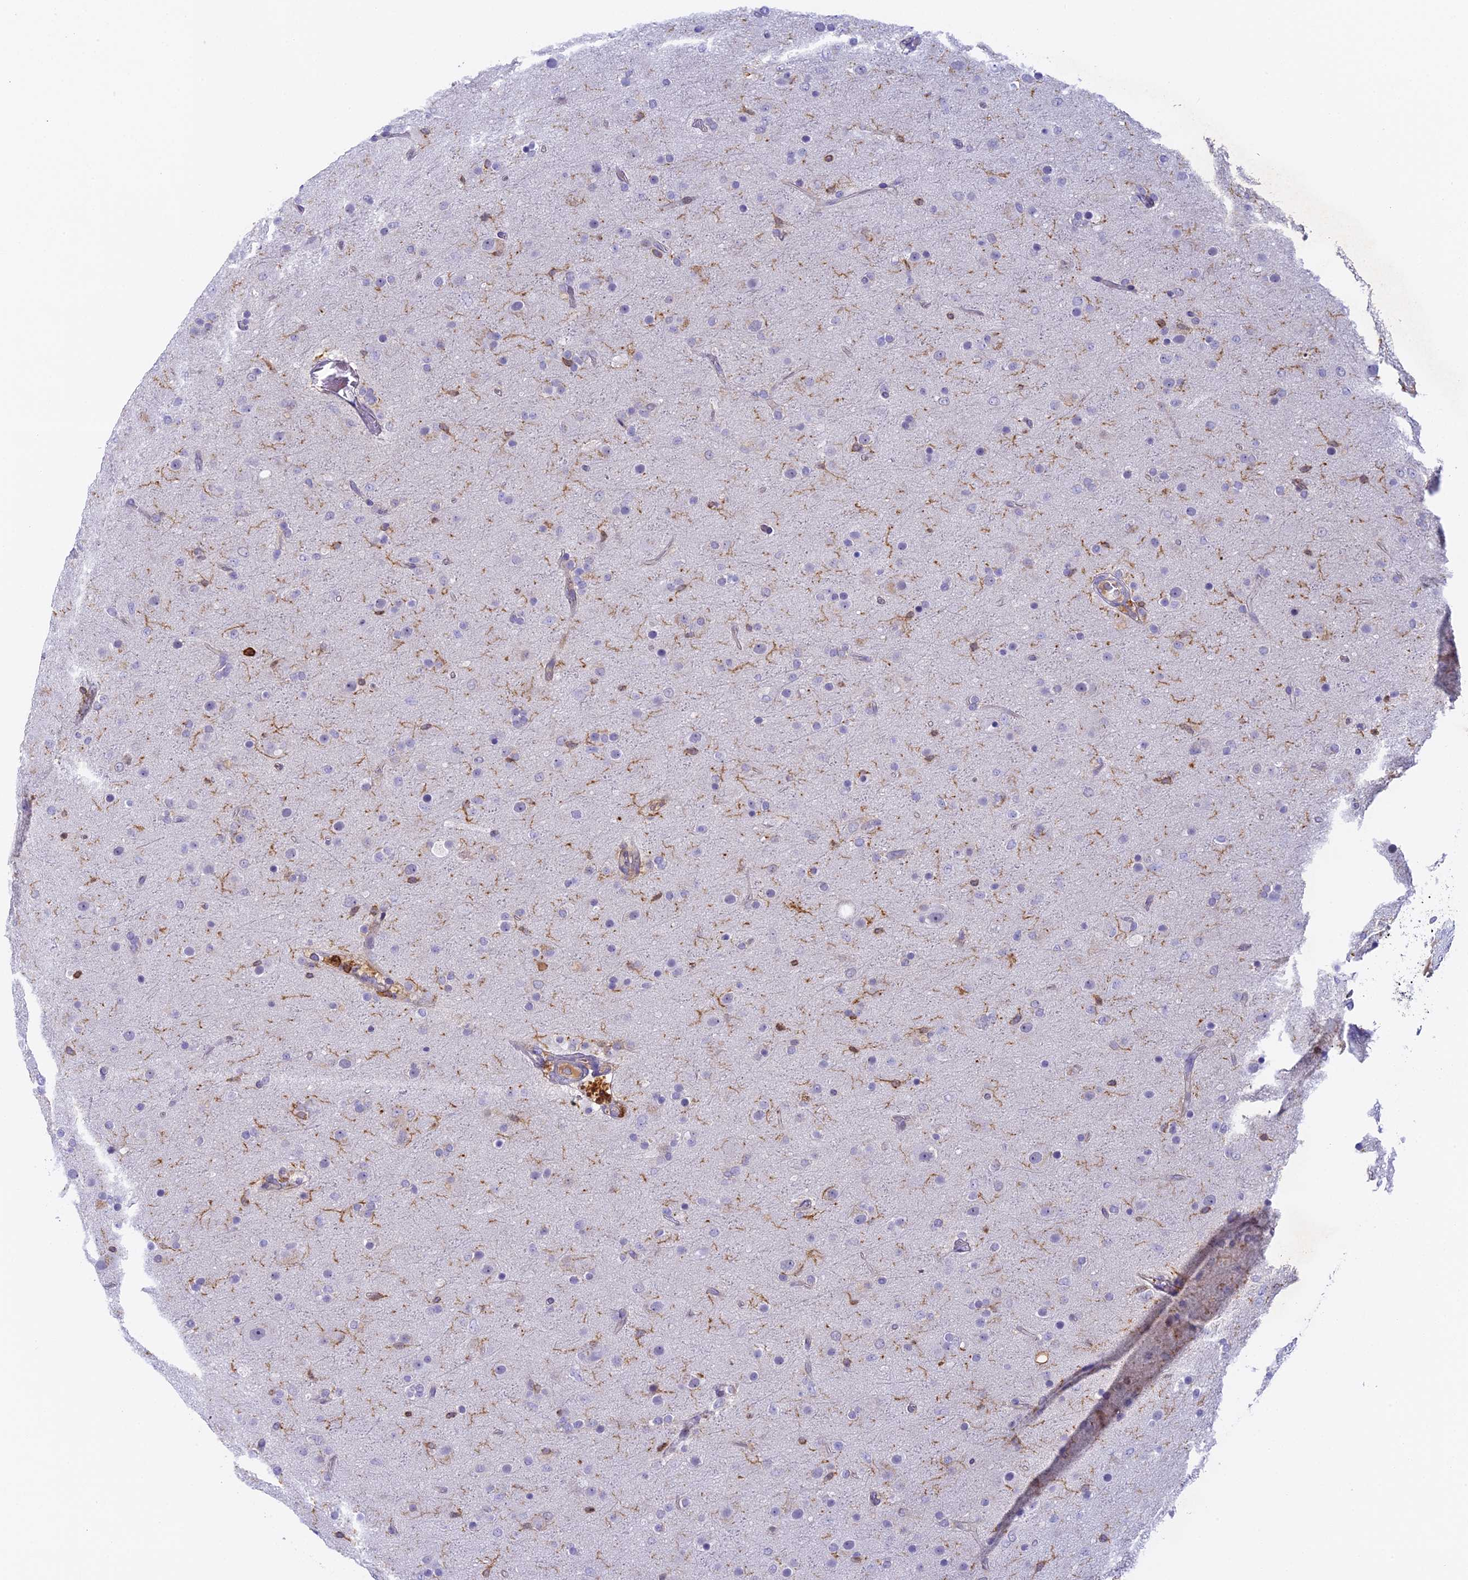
{"staining": {"intensity": "negative", "quantity": "none", "location": "none"}, "tissue": "glioma", "cell_type": "Tumor cells", "image_type": "cancer", "snomed": [{"axis": "morphology", "description": "Glioma, malignant, Low grade"}, {"axis": "topography", "description": "Brain"}], "caption": "Human malignant glioma (low-grade) stained for a protein using immunohistochemistry (IHC) shows no positivity in tumor cells.", "gene": "FYB1", "patient": {"sex": "male", "age": 65}}